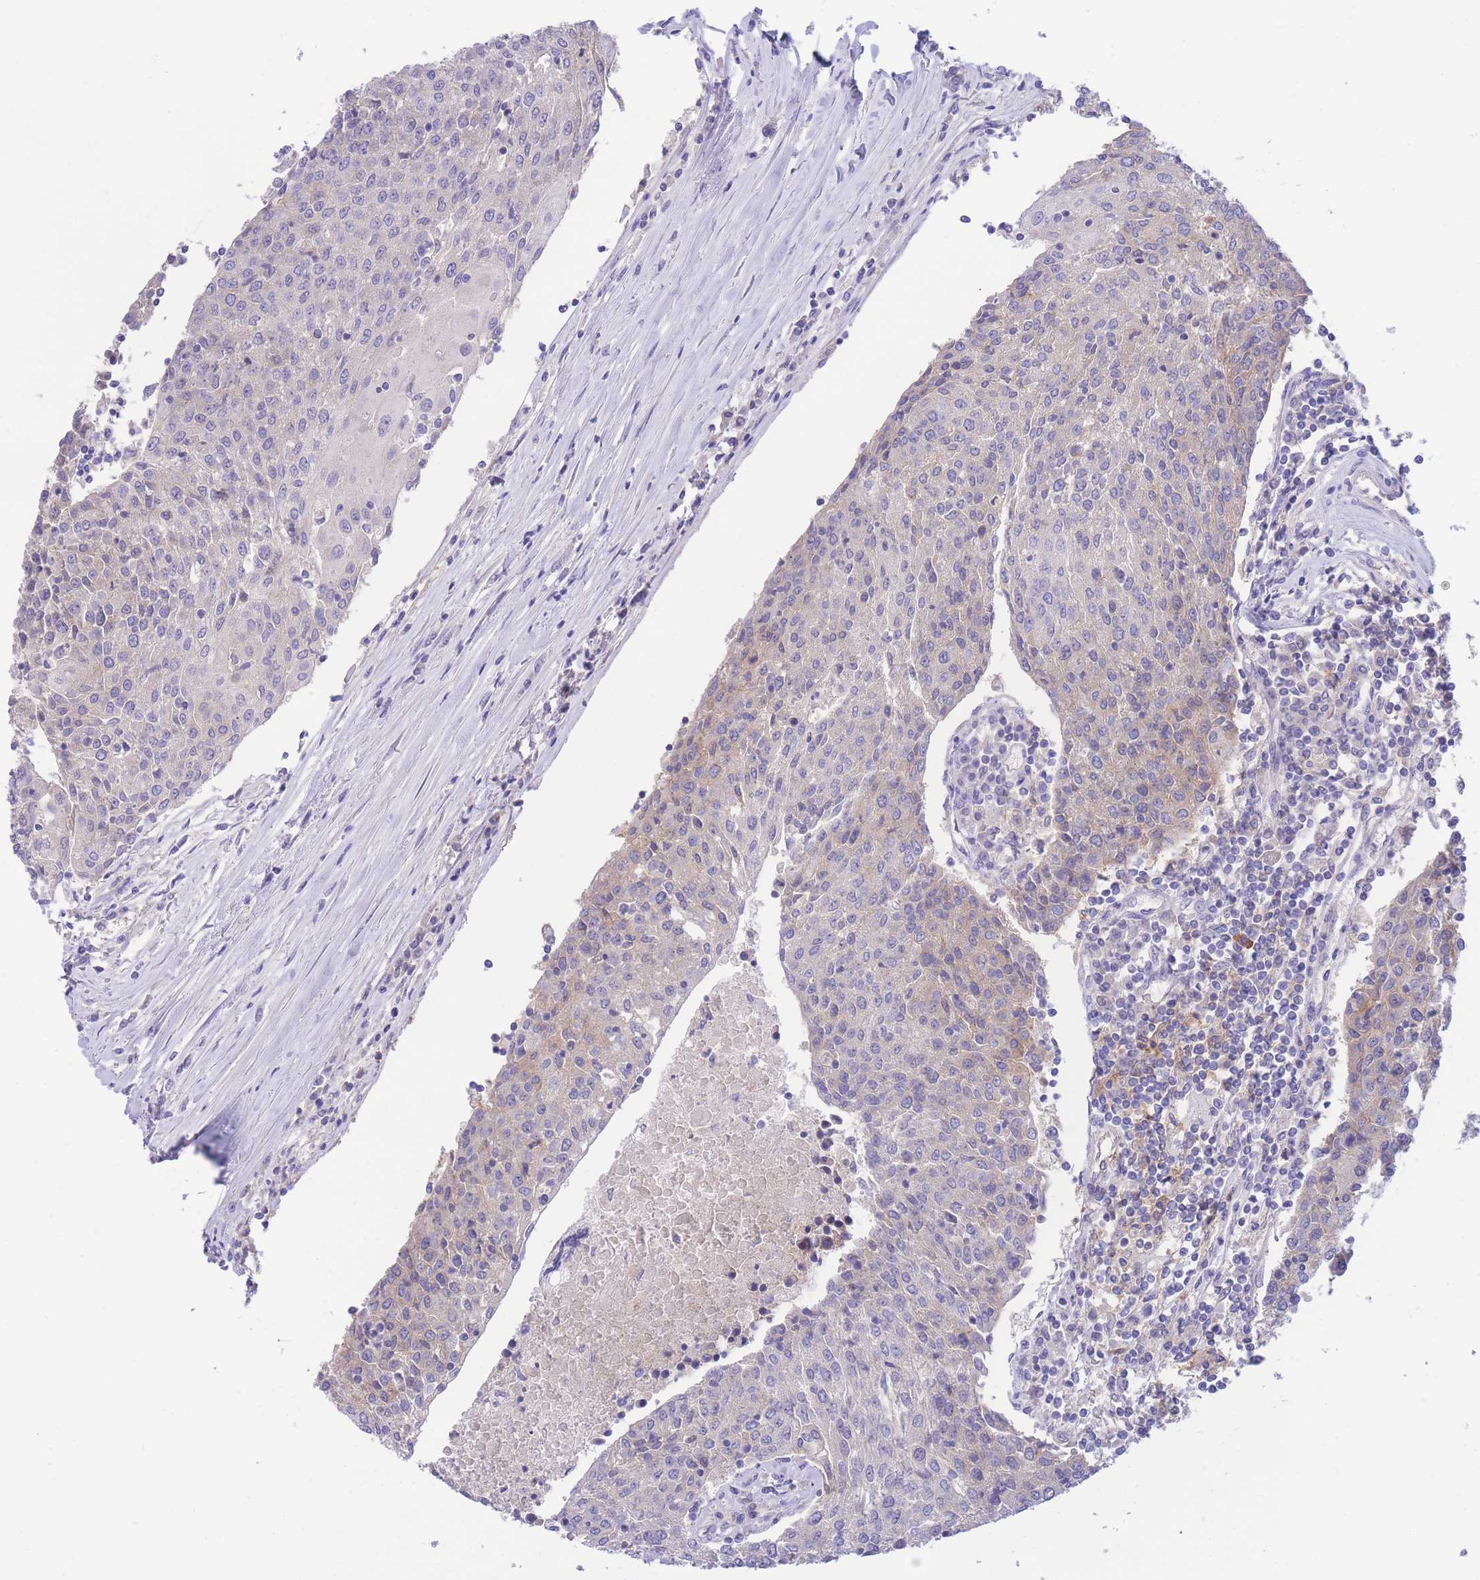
{"staining": {"intensity": "weak", "quantity": "25%-75%", "location": "cytoplasmic/membranous"}, "tissue": "urothelial cancer", "cell_type": "Tumor cells", "image_type": "cancer", "snomed": [{"axis": "morphology", "description": "Urothelial carcinoma, High grade"}, {"axis": "topography", "description": "Urinary bladder"}], "caption": "IHC (DAB) staining of urothelial carcinoma (high-grade) displays weak cytoplasmic/membranous protein staining in approximately 25%-75% of tumor cells.", "gene": "PCDHB3", "patient": {"sex": "female", "age": 85}}